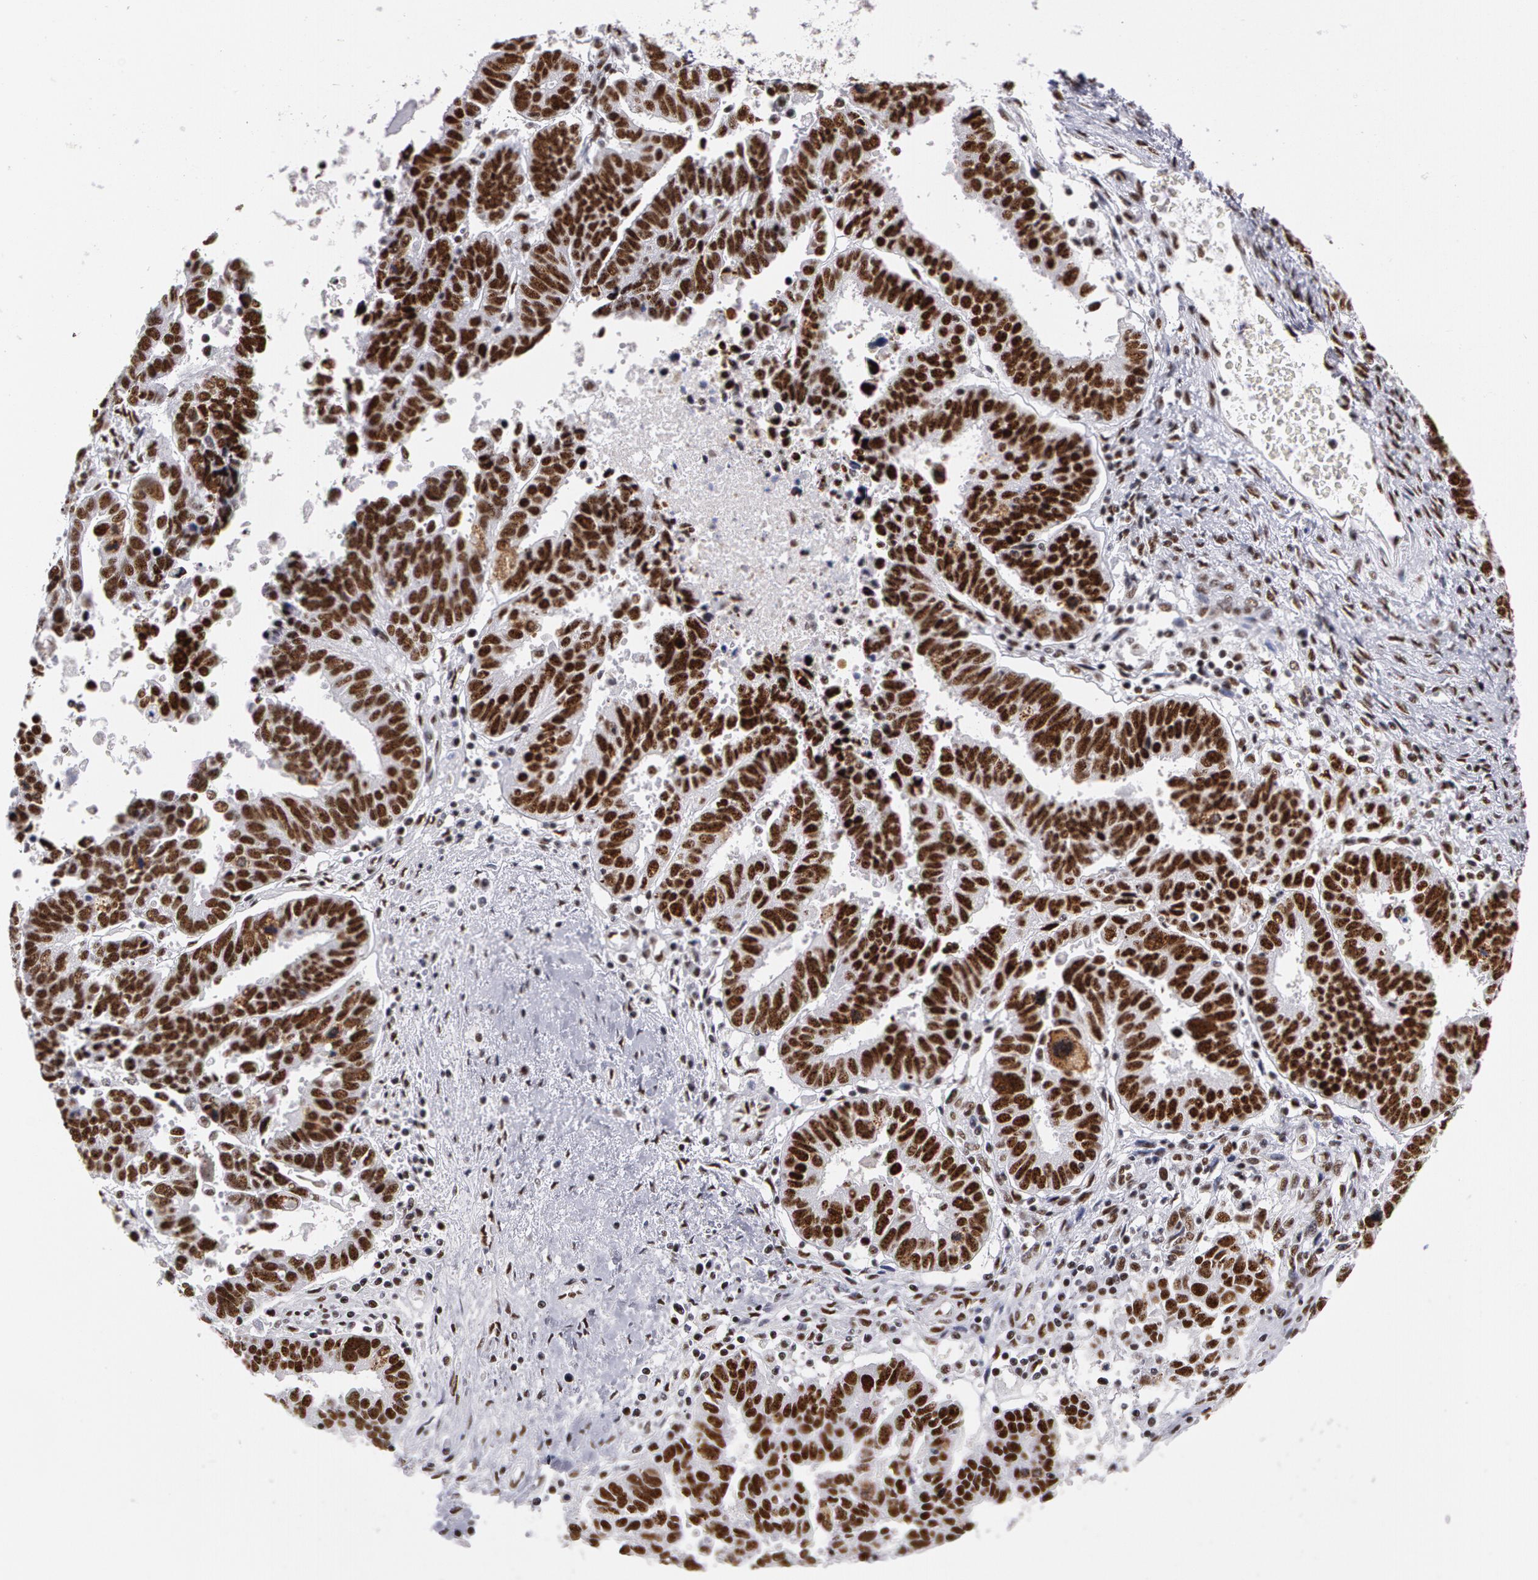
{"staining": {"intensity": "strong", "quantity": ">75%", "location": "nuclear"}, "tissue": "ovarian cancer", "cell_type": "Tumor cells", "image_type": "cancer", "snomed": [{"axis": "morphology", "description": "Carcinoma, endometroid"}, {"axis": "morphology", "description": "Cystadenocarcinoma, serous, NOS"}, {"axis": "topography", "description": "Ovary"}], "caption": "An immunohistochemistry photomicrograph of neoplastic tissue is shown. Protein staining in brown shows strong nuclear positivity in ovarian cancer within tumor cells.", "gene": "PNN", "patient": {"sex": "female", "age": 45}}